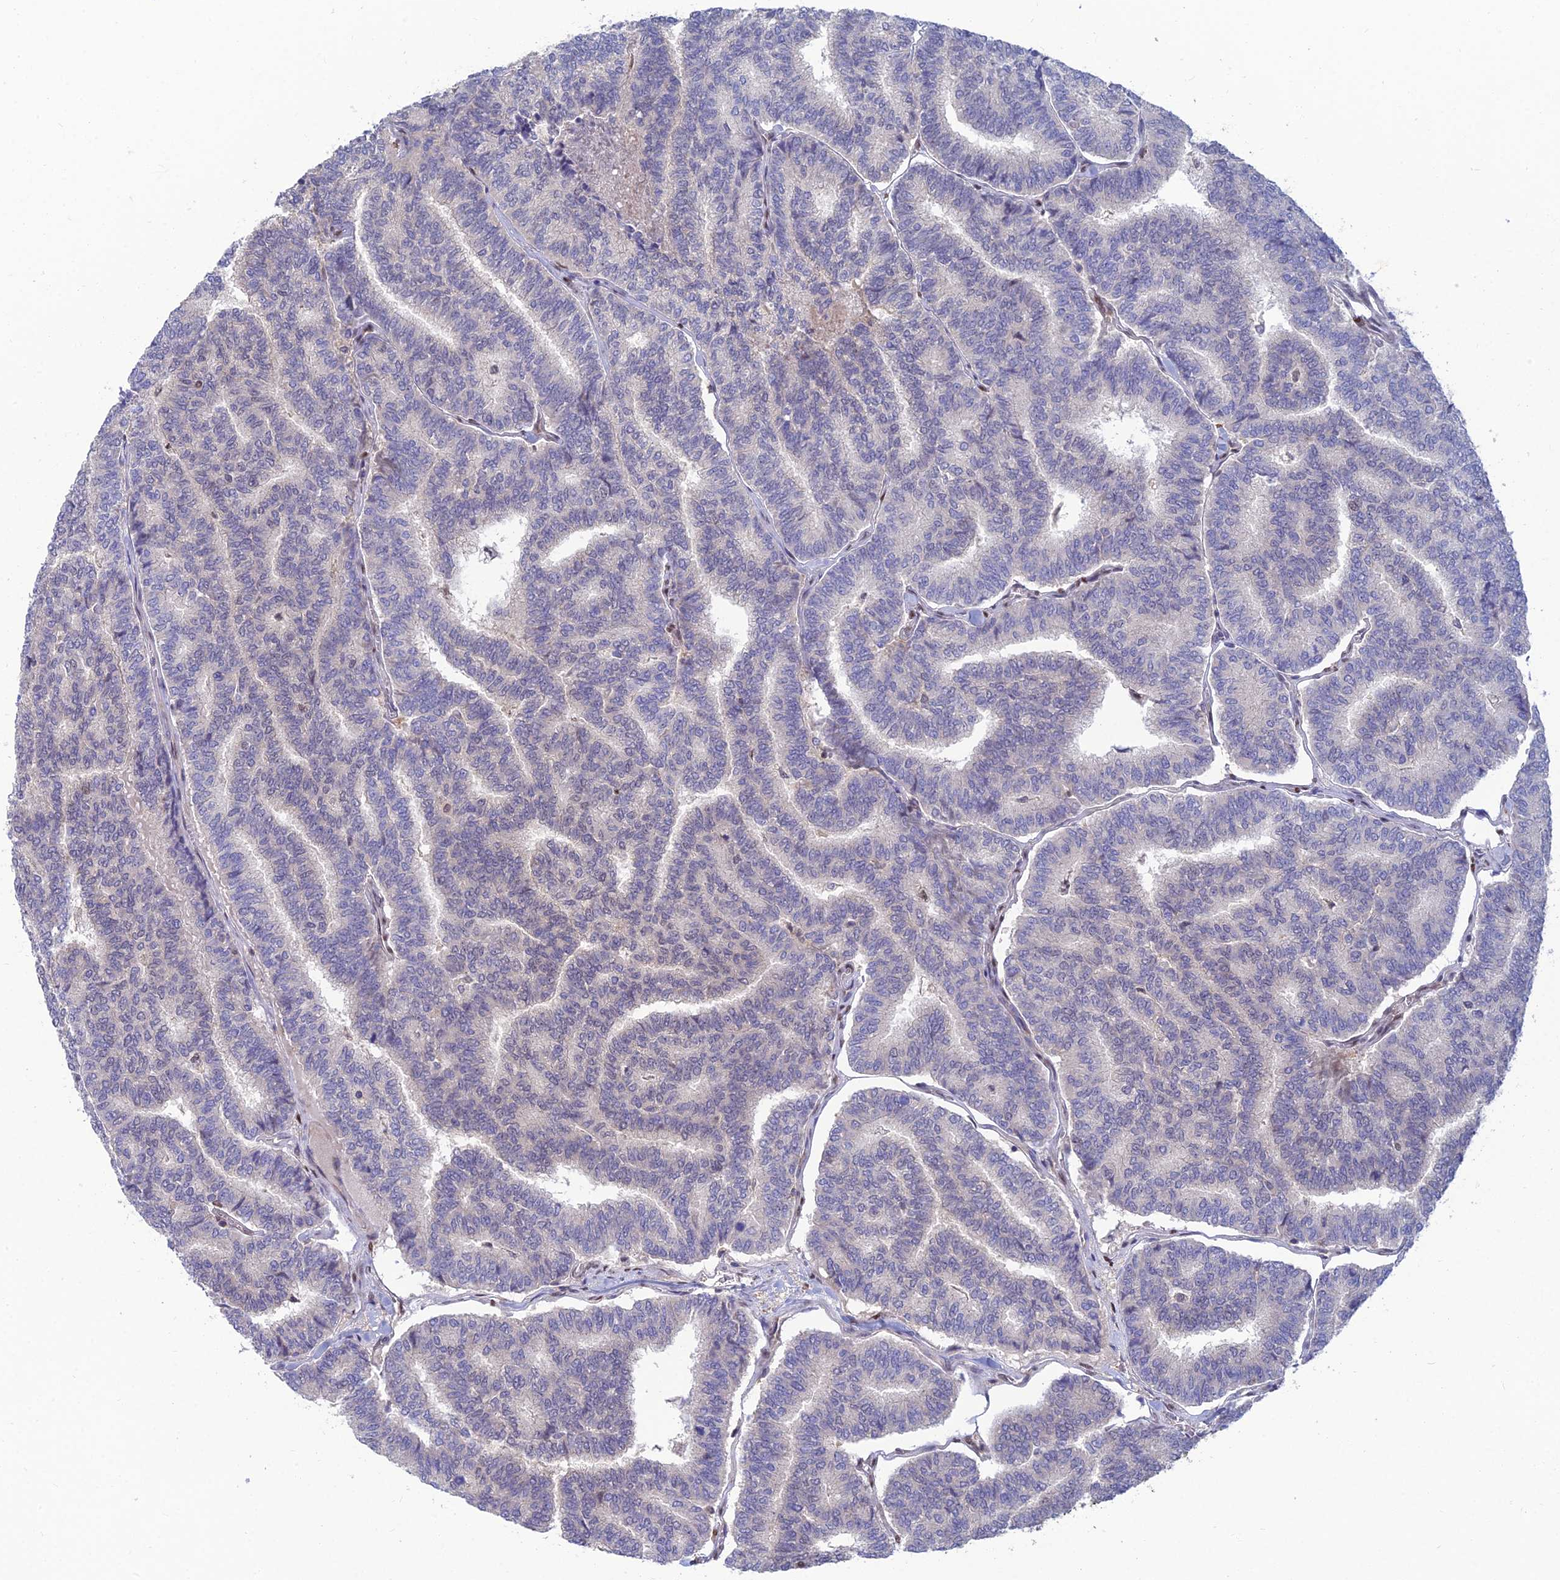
{"staining": {"intensity": "negative", "quantity": "none", "location": "none"}, "tissue": "thyroid cancer", "cell_type": "Tumor cells", "image_type": "cancer", "snomed": [{"axis": "morphology", "description": "Papillary adenocarcinoma, NOS"}, {"axis": "topography", "description": "Thyroid gland"}], "caption": "An immunohistochemistry image of thyroid cancer is shown. There is no staining in tumor cells of thyroid cancer. (Brightfield microscopy of DAB immunohistochemistry at high magnification).", "gene": "DNPEP", "patient": {"sex": "female", "age": 35}}